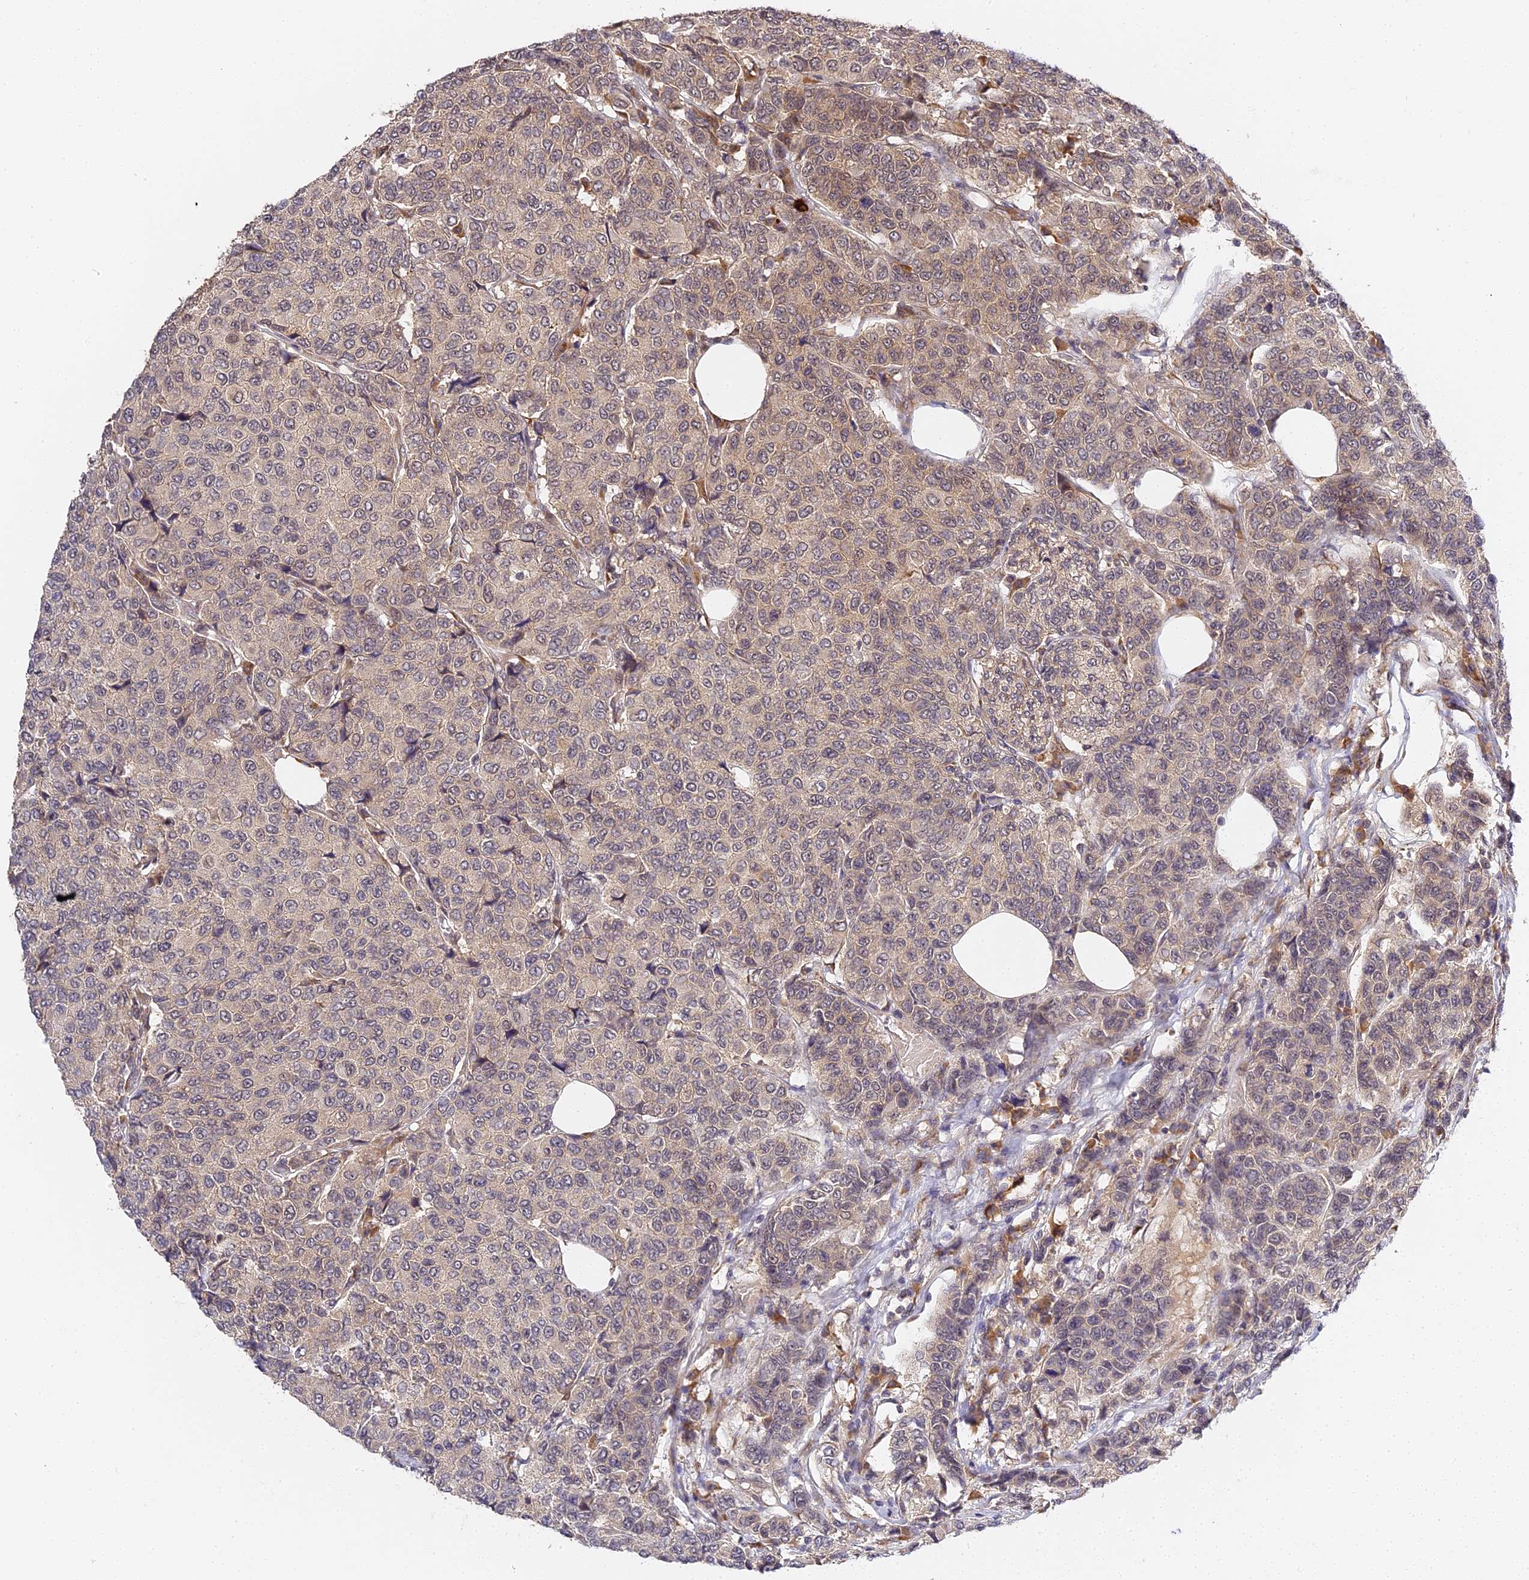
{"staining": {"intensity": "moderate", "quantity": "<25%", "location": "cytoplasmic/membranous"}, "tissue": "breast cancer", "cell_type": "Tumor cells", "image_type": "cancer", "snomed": [{"axis": "morphology", "description": "Duct carcinoma"}, {"axis": "topography", "description": "Breast"}], "caption": "Immunohistochemical staining of human breast invasive ductal carcinoma displays moderate cytoplasmic/membranous protein expression in about <25% of tumor cells. (Brightfield microscopy of DAB IHC at high magnification).", "gene": "IMPACT", "patient": {"sex": "female", "age": 55}}